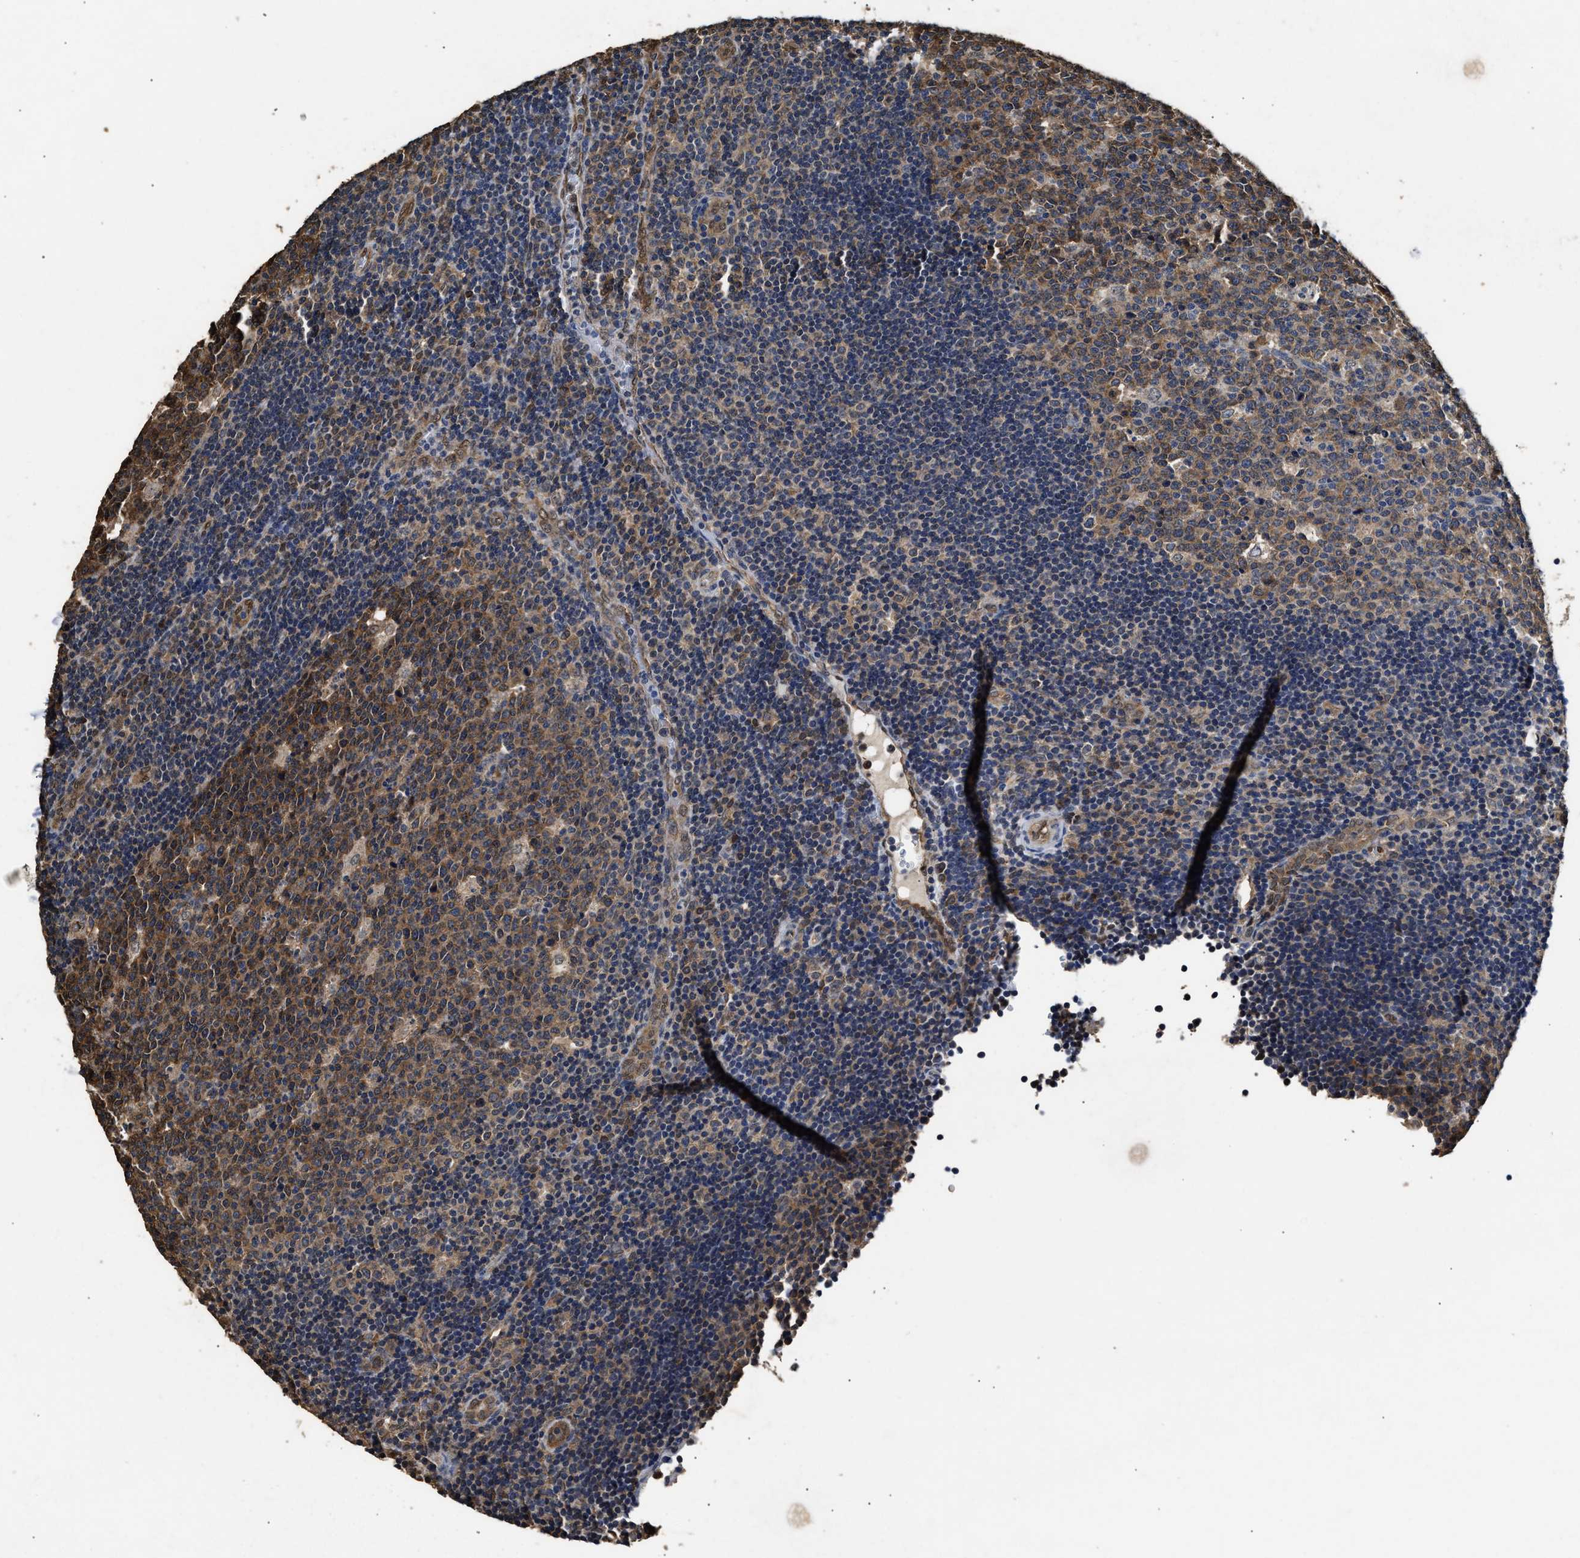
{"staining": {"intensity": "moderate", "quantity": ">75%", "location": "cytoplasmic/membranous"}, "tissue": "lymph node", "cell_type": "Germinal center cells", "image_type": "normal", "snomed": [{"axis": "morphology", "description": "Normal tissue, NOS"}, {"axis": "topography", "description": "Lymph node"}, {"axis": "topography", "description": "Salivary gland"}], "caption": "Immunohistochemistry (IHC) (DAB) staining of unremarkable lymph node displays moderate cytoplasmic/membranous protein positivity in about >75% of germinal center cells. (Stains: DAB (3,3'-diaminobenzidine) in brown, nuclei in blue, Microscopy: brightfield microscopy at high magnification).", "gene": "YWHAE", "patient": {"sex": "male", "age": 8}}